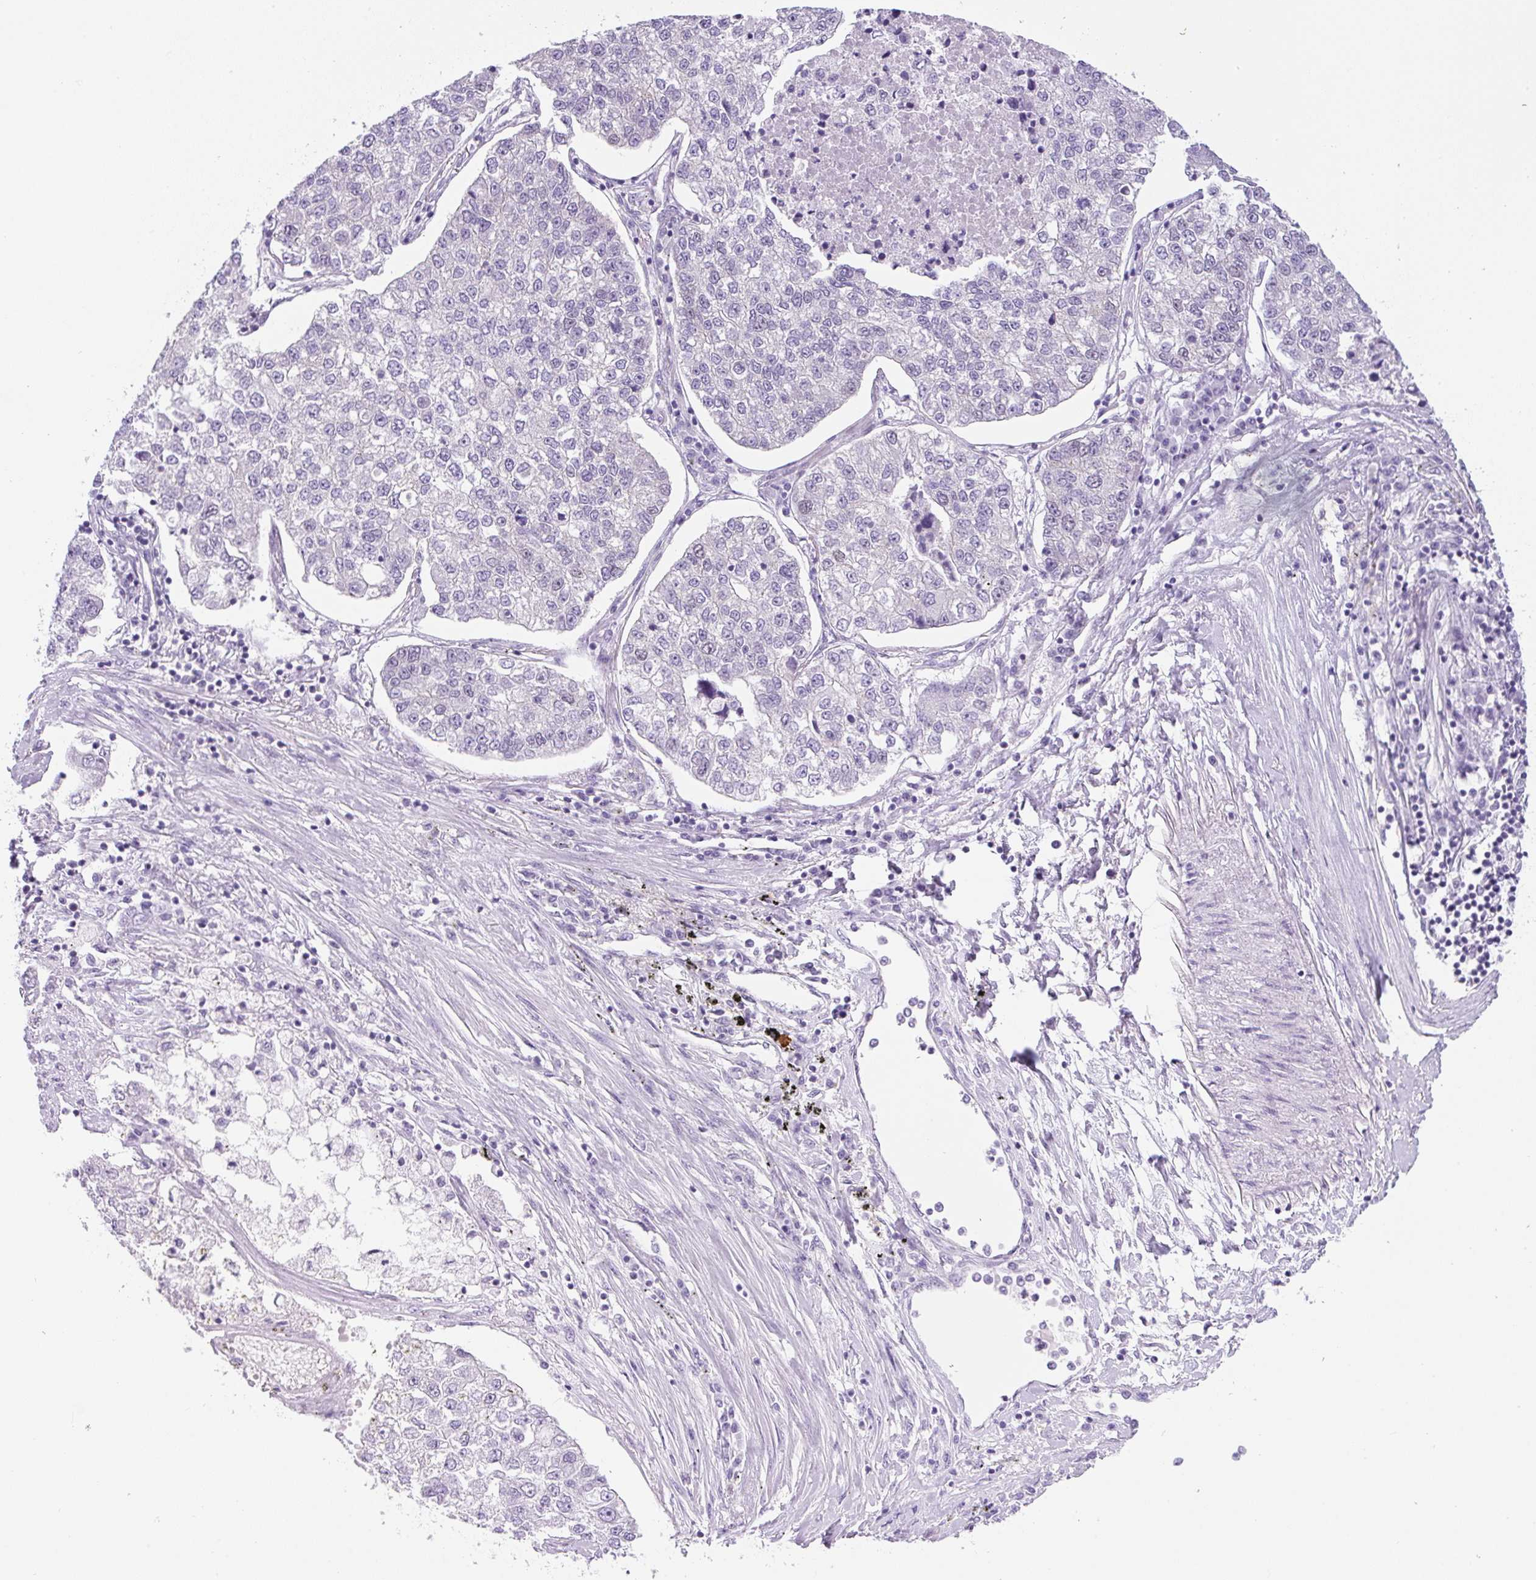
{"staining": {"intensity": "negative", "quantity": "none", "location": "none"}, "tissue": "lung cancer", "cell_type": "Tumor cells", "image_type": "cancer", "snomed": [{"axis": "morphology", "description": "Adenocarcinoma, NOS"}, {"axis": "topography", "description": "Lung"}], "caption": "The photomicrograph displays no significant staining in tumor cells of adenocarcinoma (lung).", "gene": "ADAMTS19", "patient": {"sex": "male", "age": 49}}